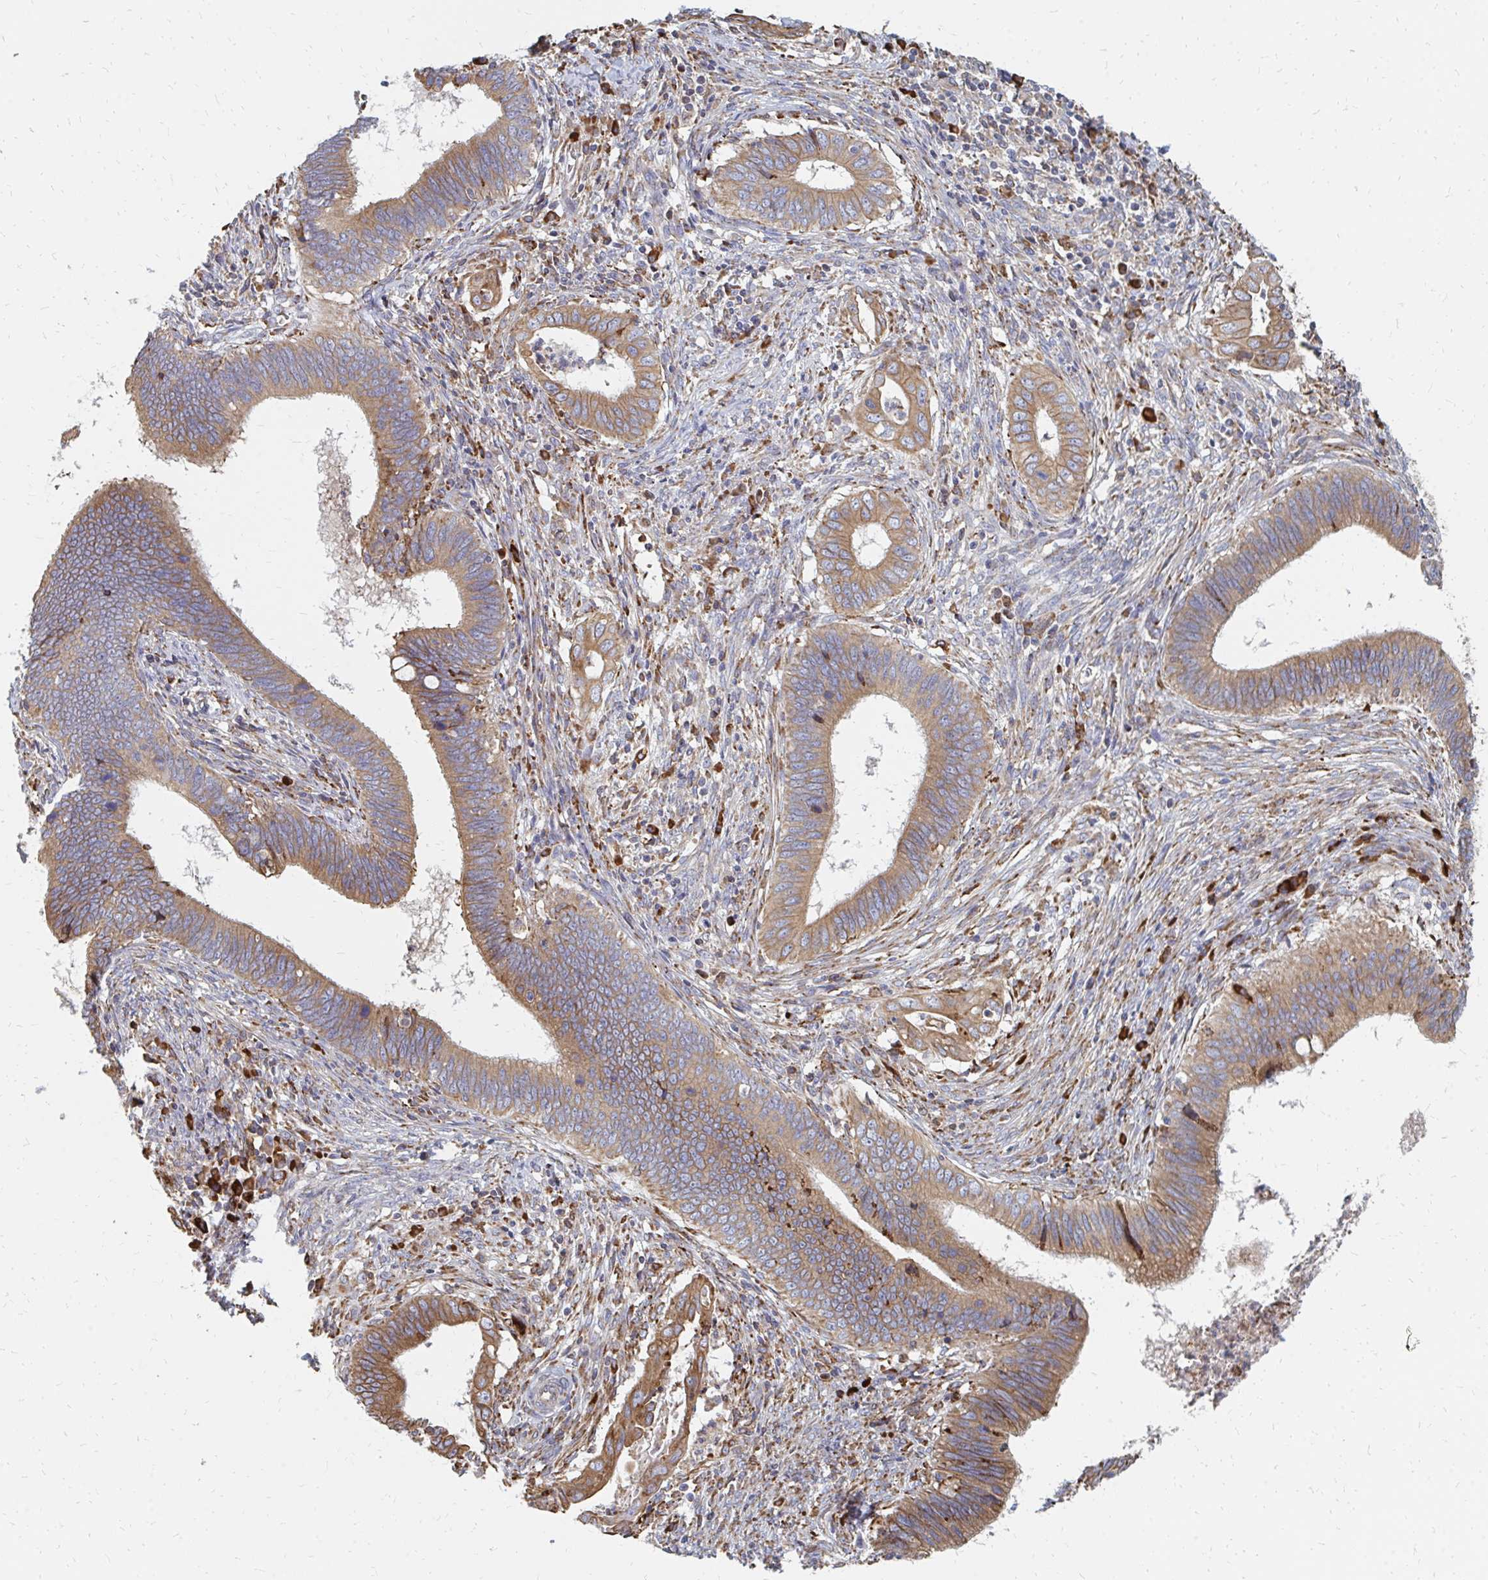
{"staining": {"intensity": "moderate", "quantity": ">75%", "location": "cytoplasmic/membranous"}, "tissue": "cervical cancer", "cell_type": "Tumor cells", "image_type": "cancer", "snomed": [{"axis": "morphology", "description": "Adenocarcinoma, NOS"}, {"axis": "topography", "description": "Cervix"}], "caption": "Cervical adenocarcinoma tissue reveals moderate cytoplasmic/membranous staining in approximately >75% of tumor cells", "gene": "PPP1R13L", "patient": {"sex": "female", "age": 42}}